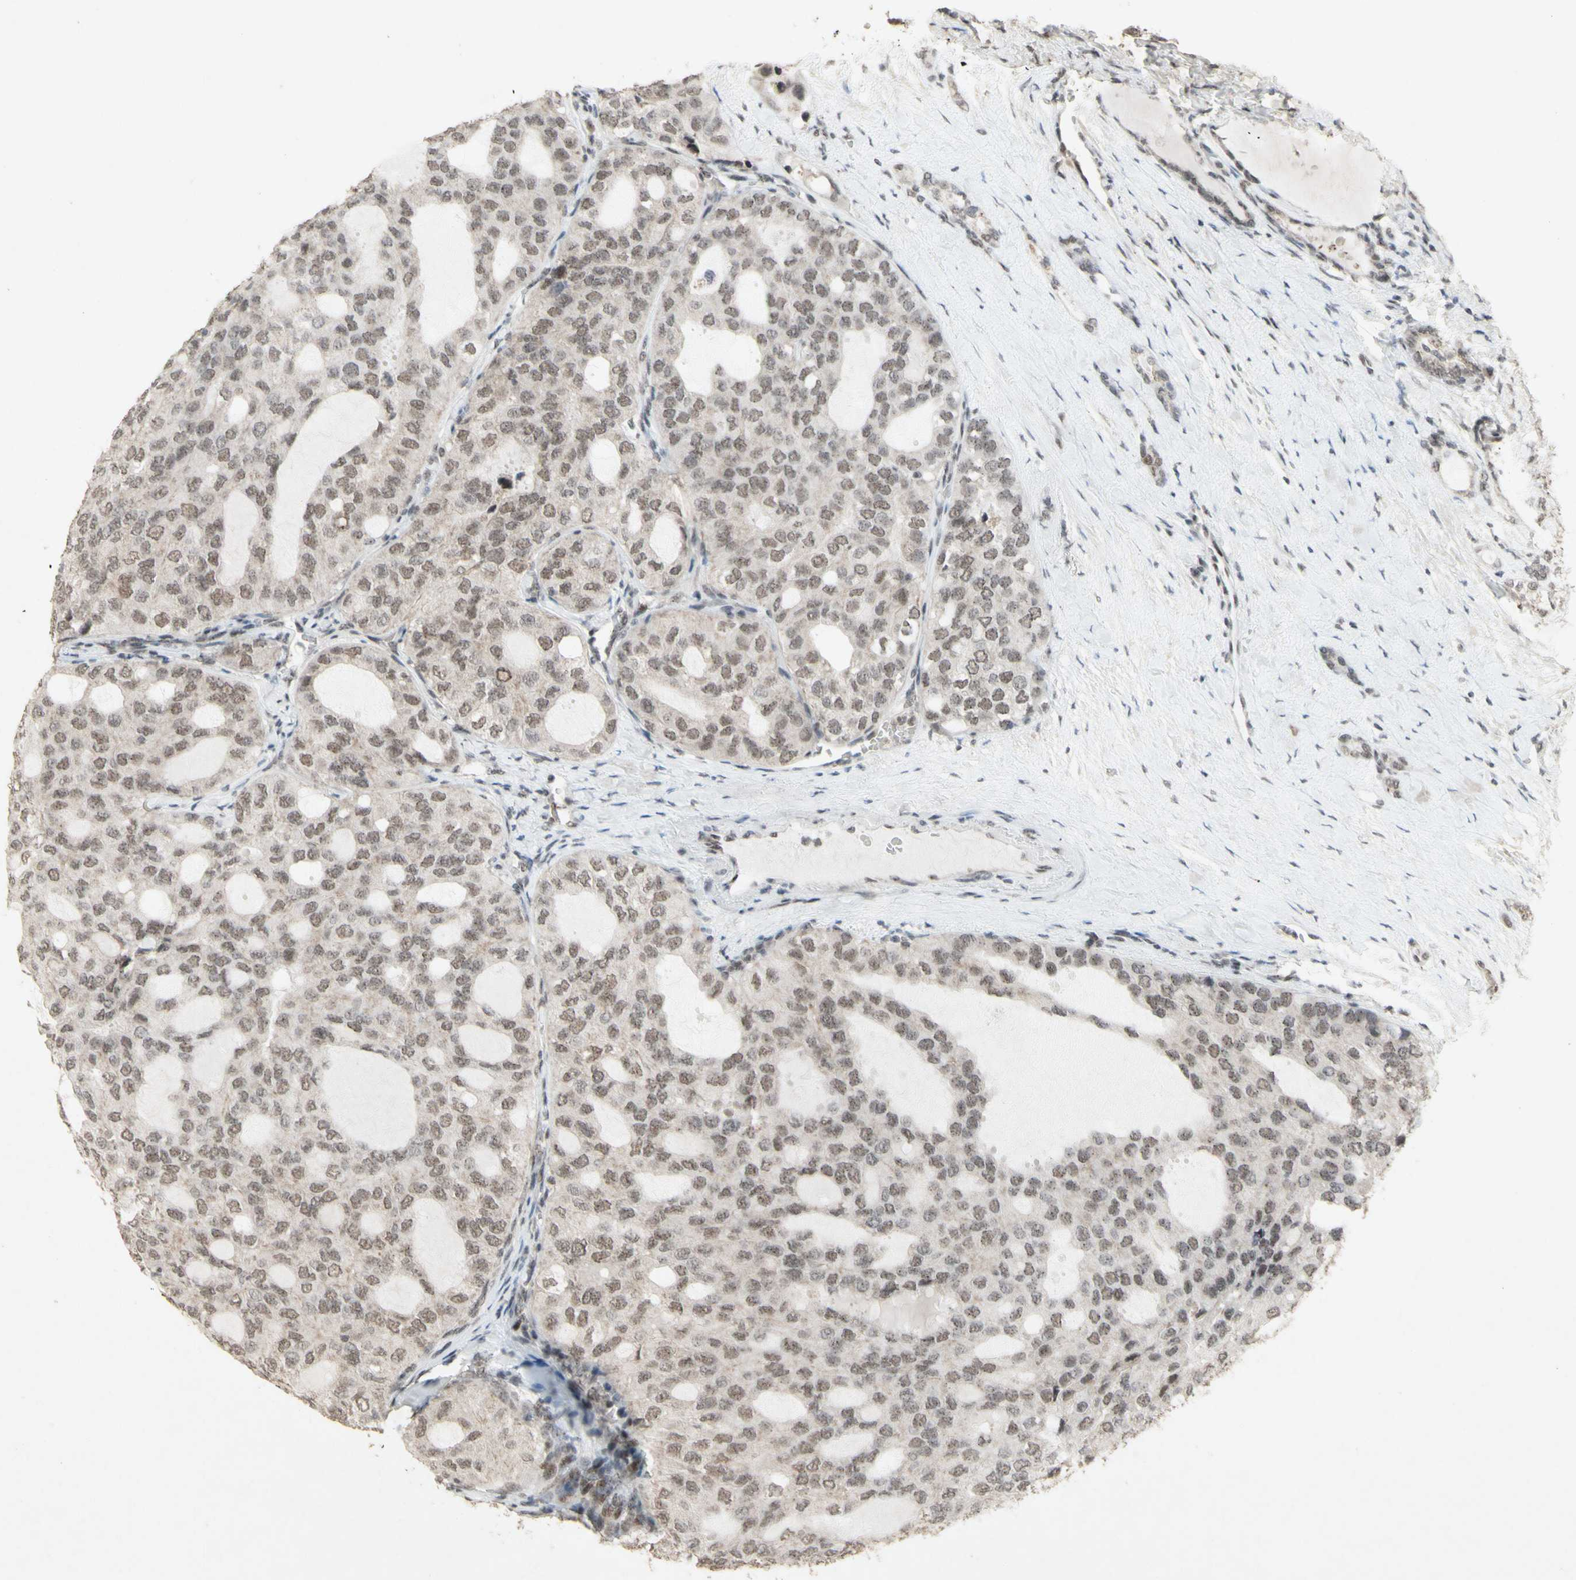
{"staining": {"intensity": "weak", "quantity": "25%-75%", "location": "nuclear"}, "tissue": "thyroid cancer", "cell_type": "Tumor cells", "image_type": "cancer", "snomed": [{"axis": "morphology", "description": "Follicular adenoma carcinoma, NOS"}, {"axis": "topography", "description": "Thyroid gland"}], "caption": "A brown stain highlights weak nuclear positivity of a protein in thyroid follicular adenoma carcinoma tumor cells. The staining was performed using DAB, with brown indicating positive protein expression. Nuclei are stained blue with hematoxylin.", "gene": "CENPB", "patient": {"sex": "male", "age": 75}}